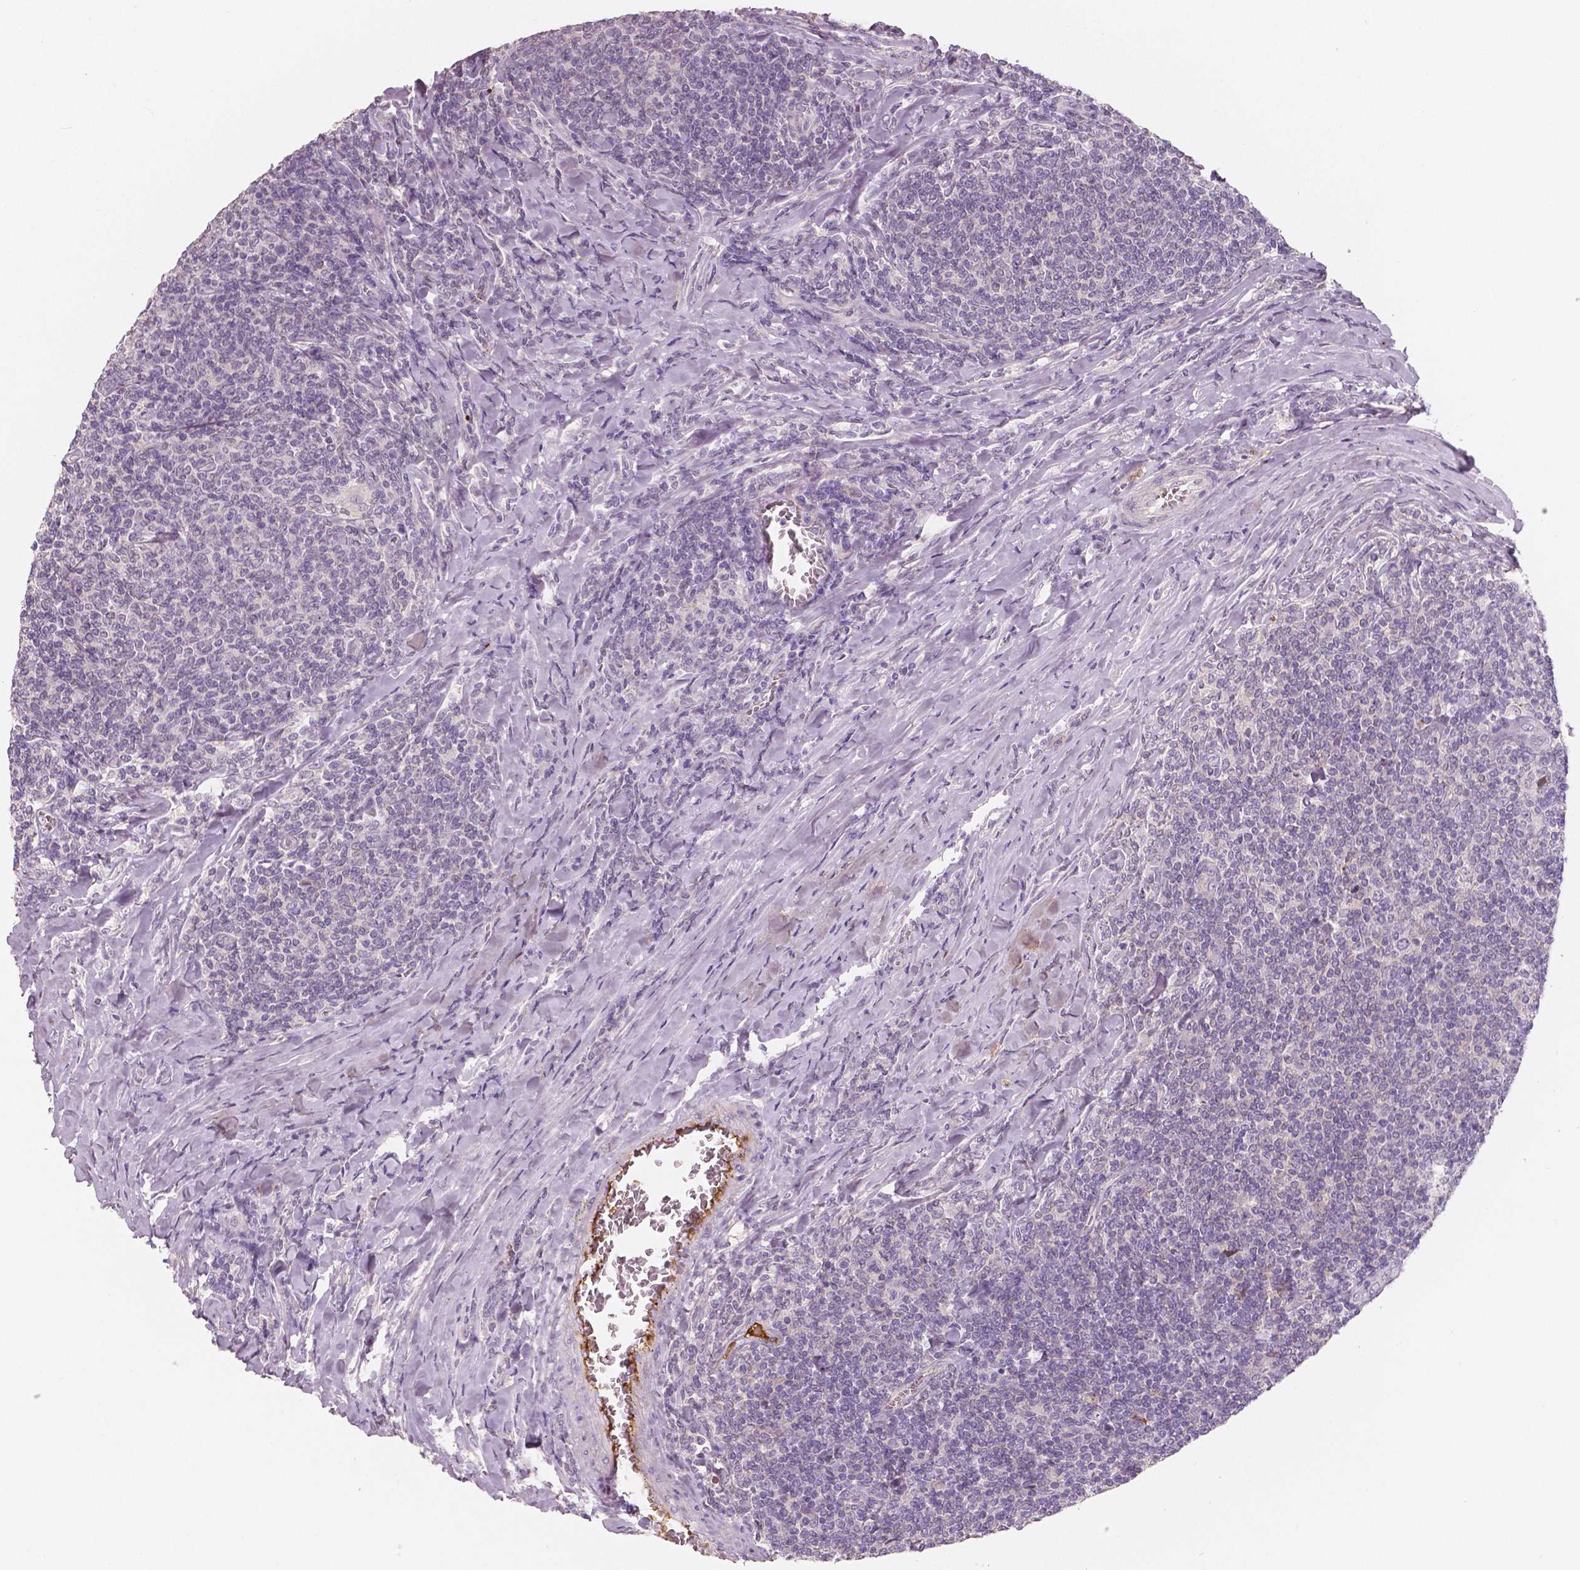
{"staining": {"intensity": "negative", "quantity": "none", "location": "none"}, "tissue": "lymphoma", "cell_type": "Tumor cells", "image_type": "cancer", "snomed": [{"axis": "morphology", "description": "Malignant lymphoma, non-Hodgkin's type, Low grade"}, {"axis": "topography", "description": "Lymph node"}], "caption": "Tumor cells show no significant protein expression in malignant lymphoma, non-Hodgkin's type (low-grade).", "gene": "APOA4", "patient": {"sex": "male", "age": 52}}